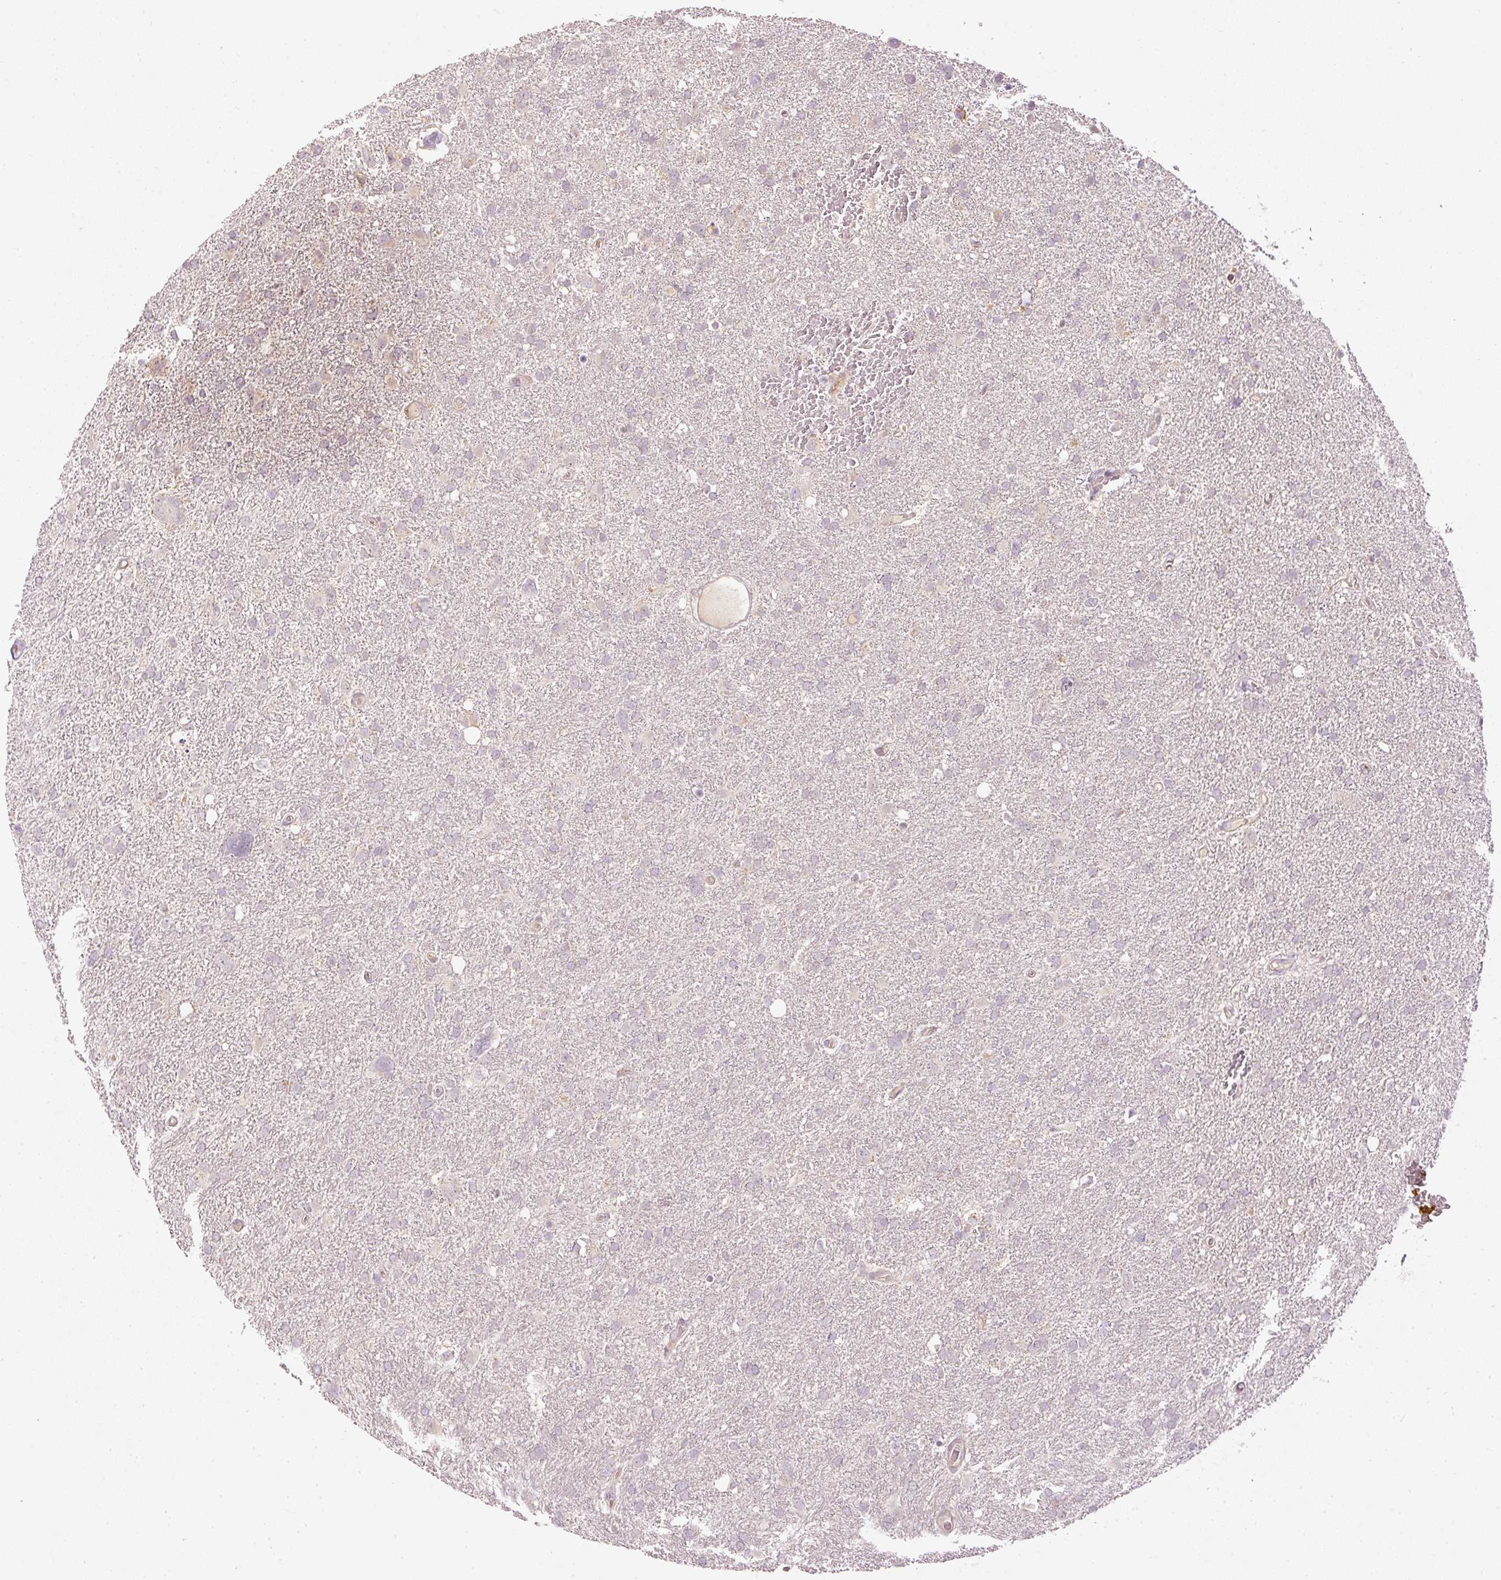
{"staining": {"intensity": "negative", "quantity": "none", "location": "none"}, "tissue": "glioma", "cell_type": "Tumor cells", "image_type": "cancer", "snomed": [{"axis": "morphology", "description": "Glioma, malignant, High grade"}, {"axis": "topography", "description": "Brain"}], "caption": "Glioma was stained to show a protein in brown. There is no significant positivity in tumor cells.", "gene": "CDC20B", "patient": {"sex": "male", "age": 61}}